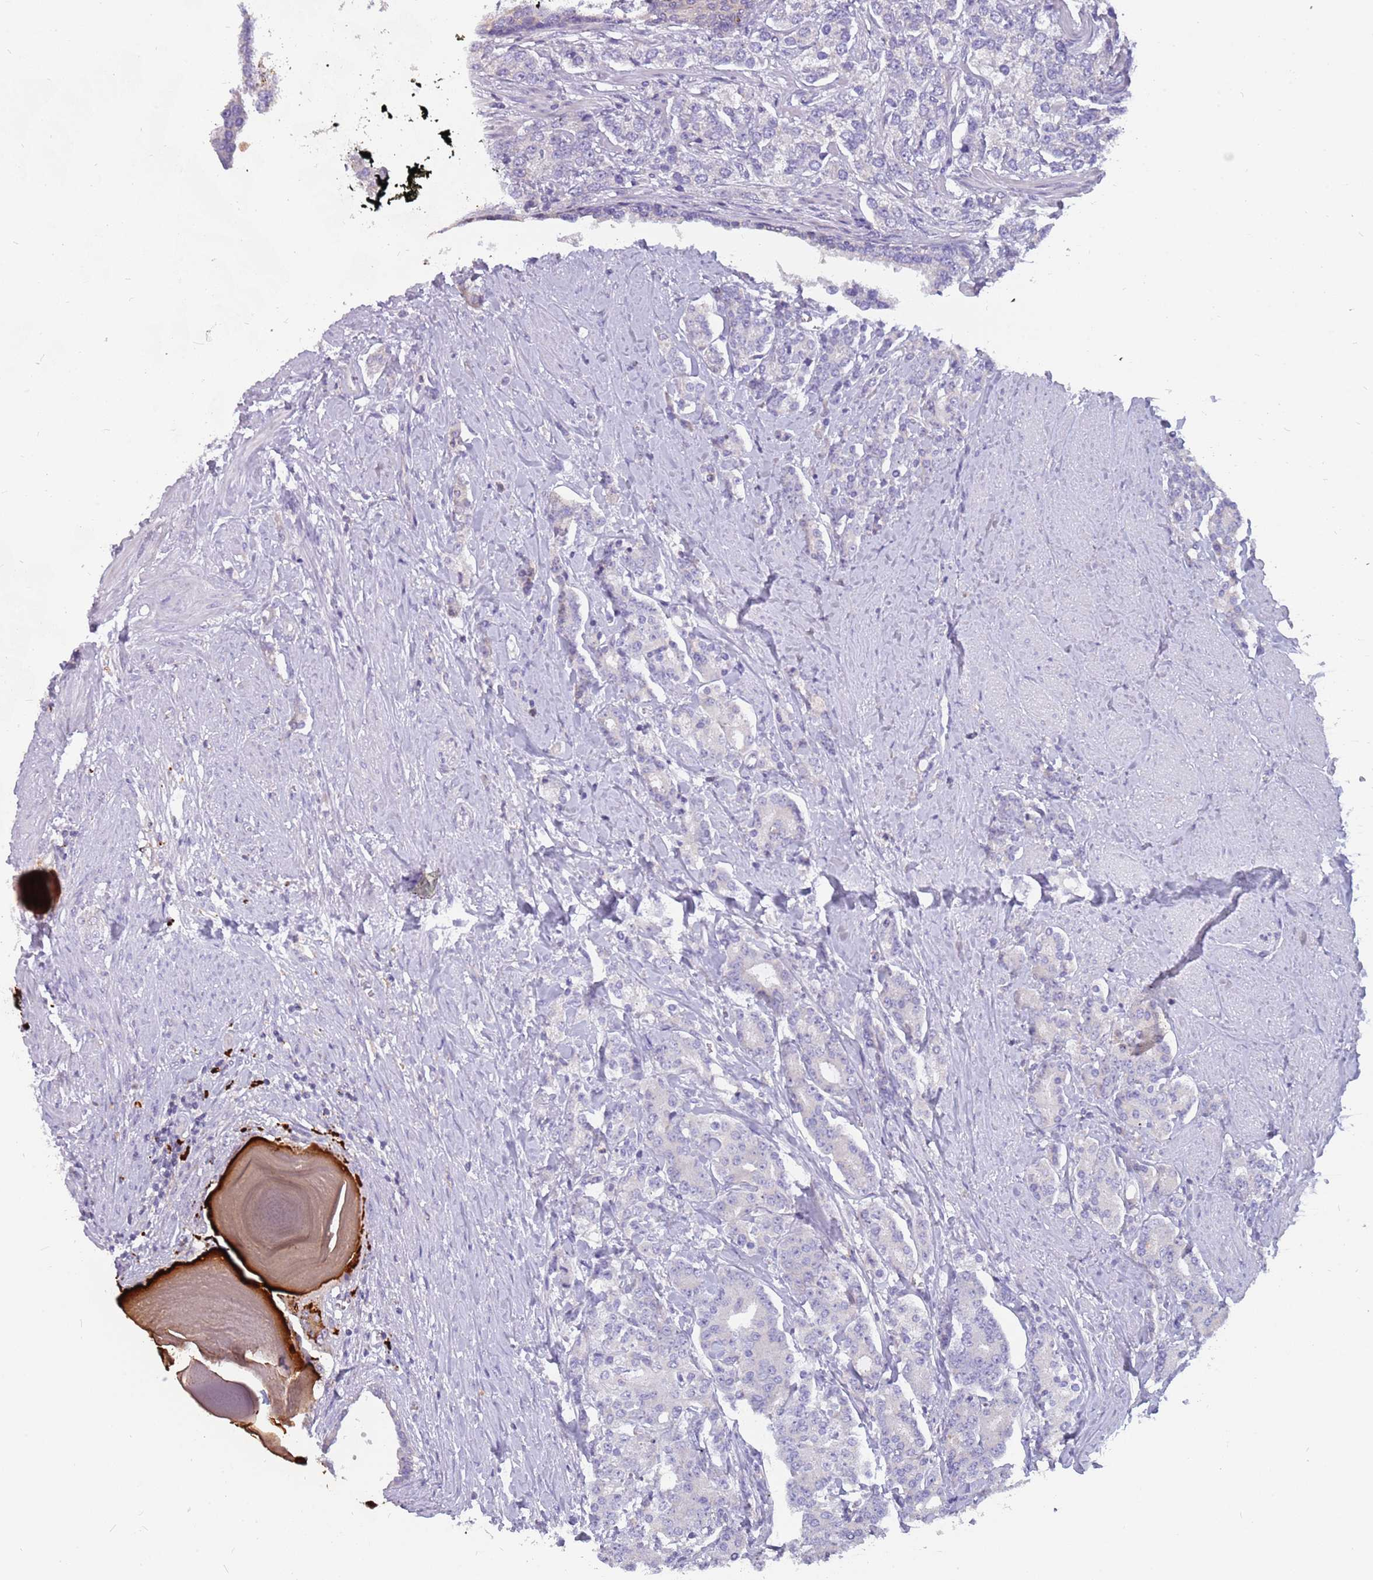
{"staining": {"intensity": "negative", "quantity": "none", "location": "none"}, "tissue": "prostate cancer", "cell_type": "Tumor cells", "image_type": "cancer", "snomed": [{"axis": "morphology", "description": "Adenocarcinoma, High grade"}, {"axis": "topography", "description": "Prostate"}], "caption": "The histopathology image displays no staining of tumor cells in prostate cancer (high-grade adenocarcinoma). (DAB immunohistochemistry with hematoxylin counter stain).", "gene": "RHCG", "patient": {"sex": "male", "age": 62}}